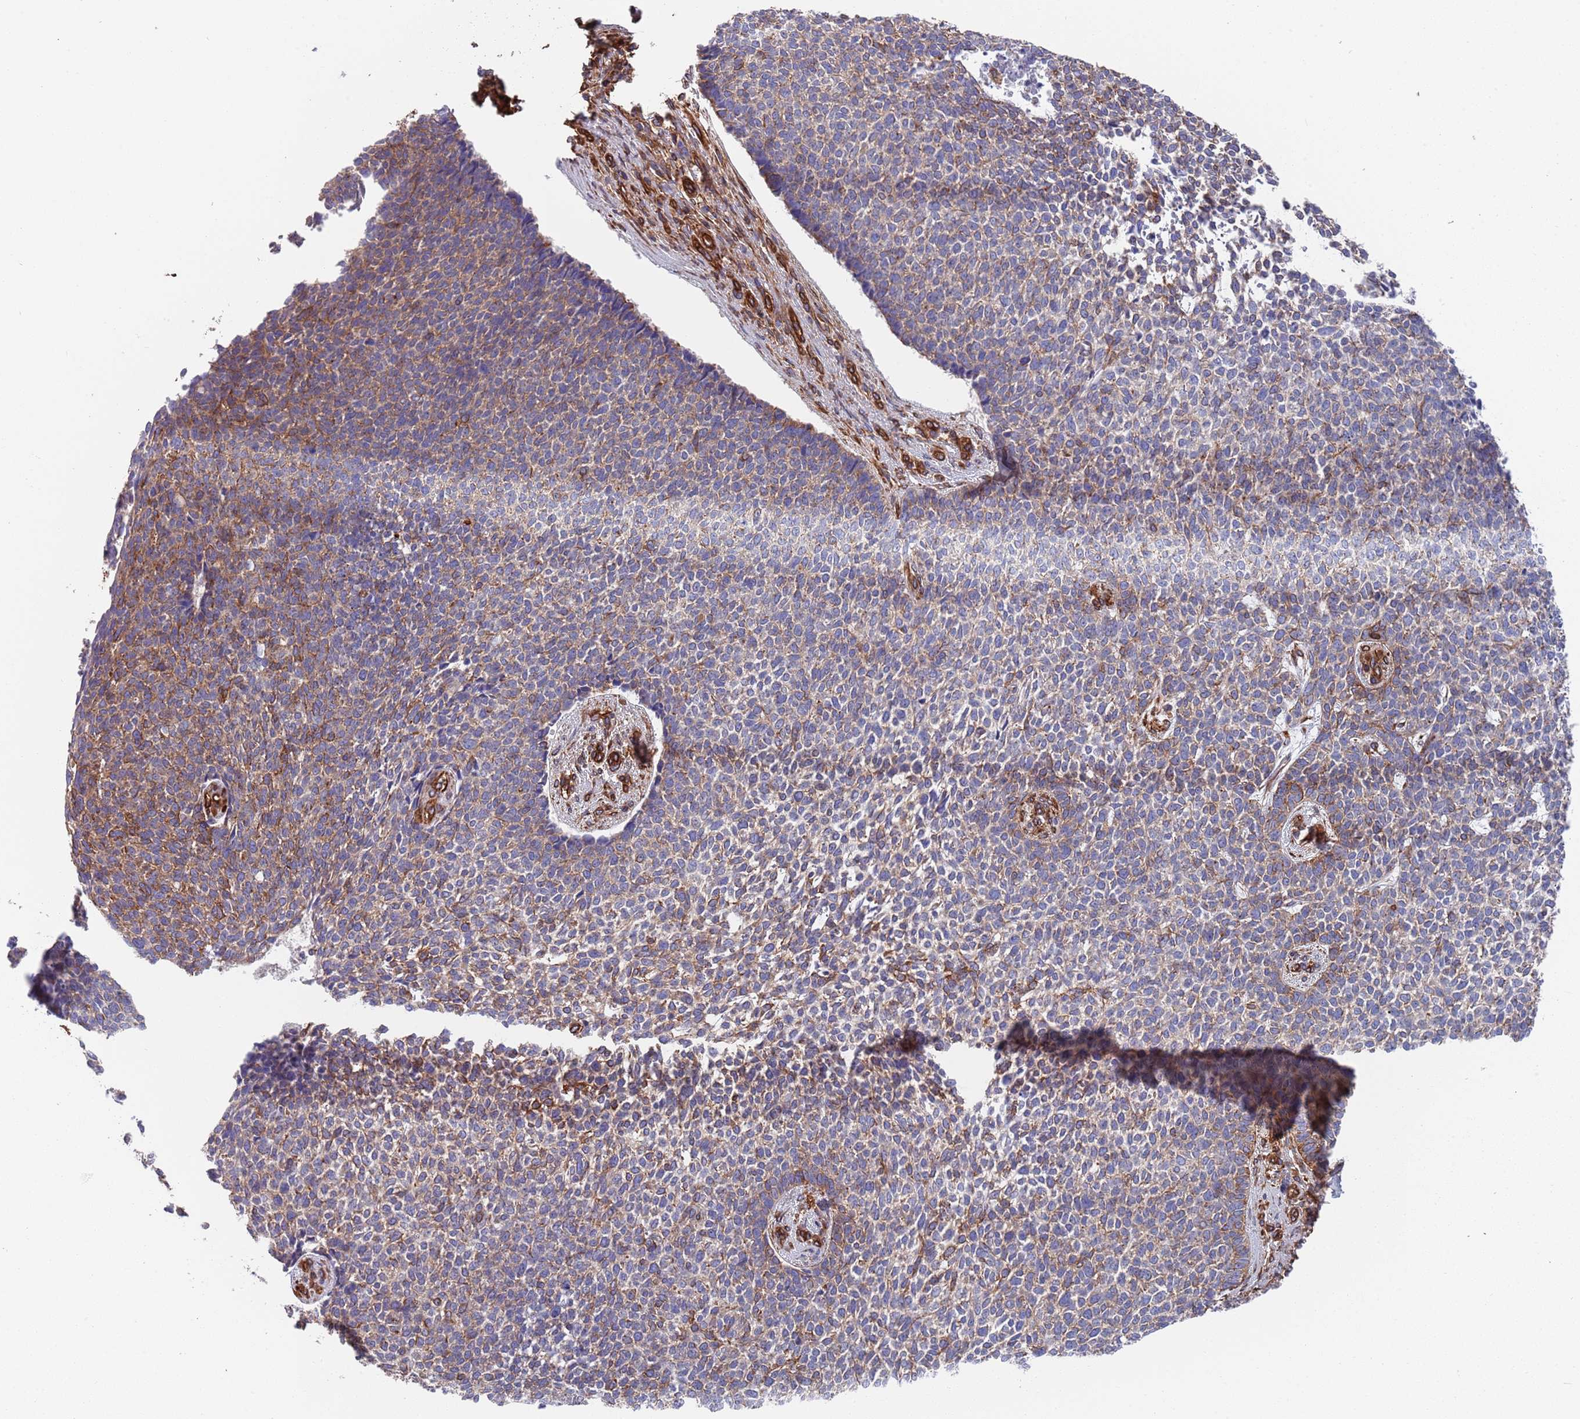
{"staining": {"intensity": "weak", "quantity": "25%-75%", "location": "cytoplasmic/membranous"}, "tissue": "skin cancer", "cell_type": "Tumor cells", "image_type": "cancer", "snomed": [{"axis": "morphology", "description": "Basal cell carcinoma"}, {"axis": "topography", "description": "Skin"}], "caption": "Human skin basal cell carcinoma stained with a protein marker reveals weak staining in tumor cells.", "gene": "JAKMIP2", "patient": {"sex": "female", "age": 84}}